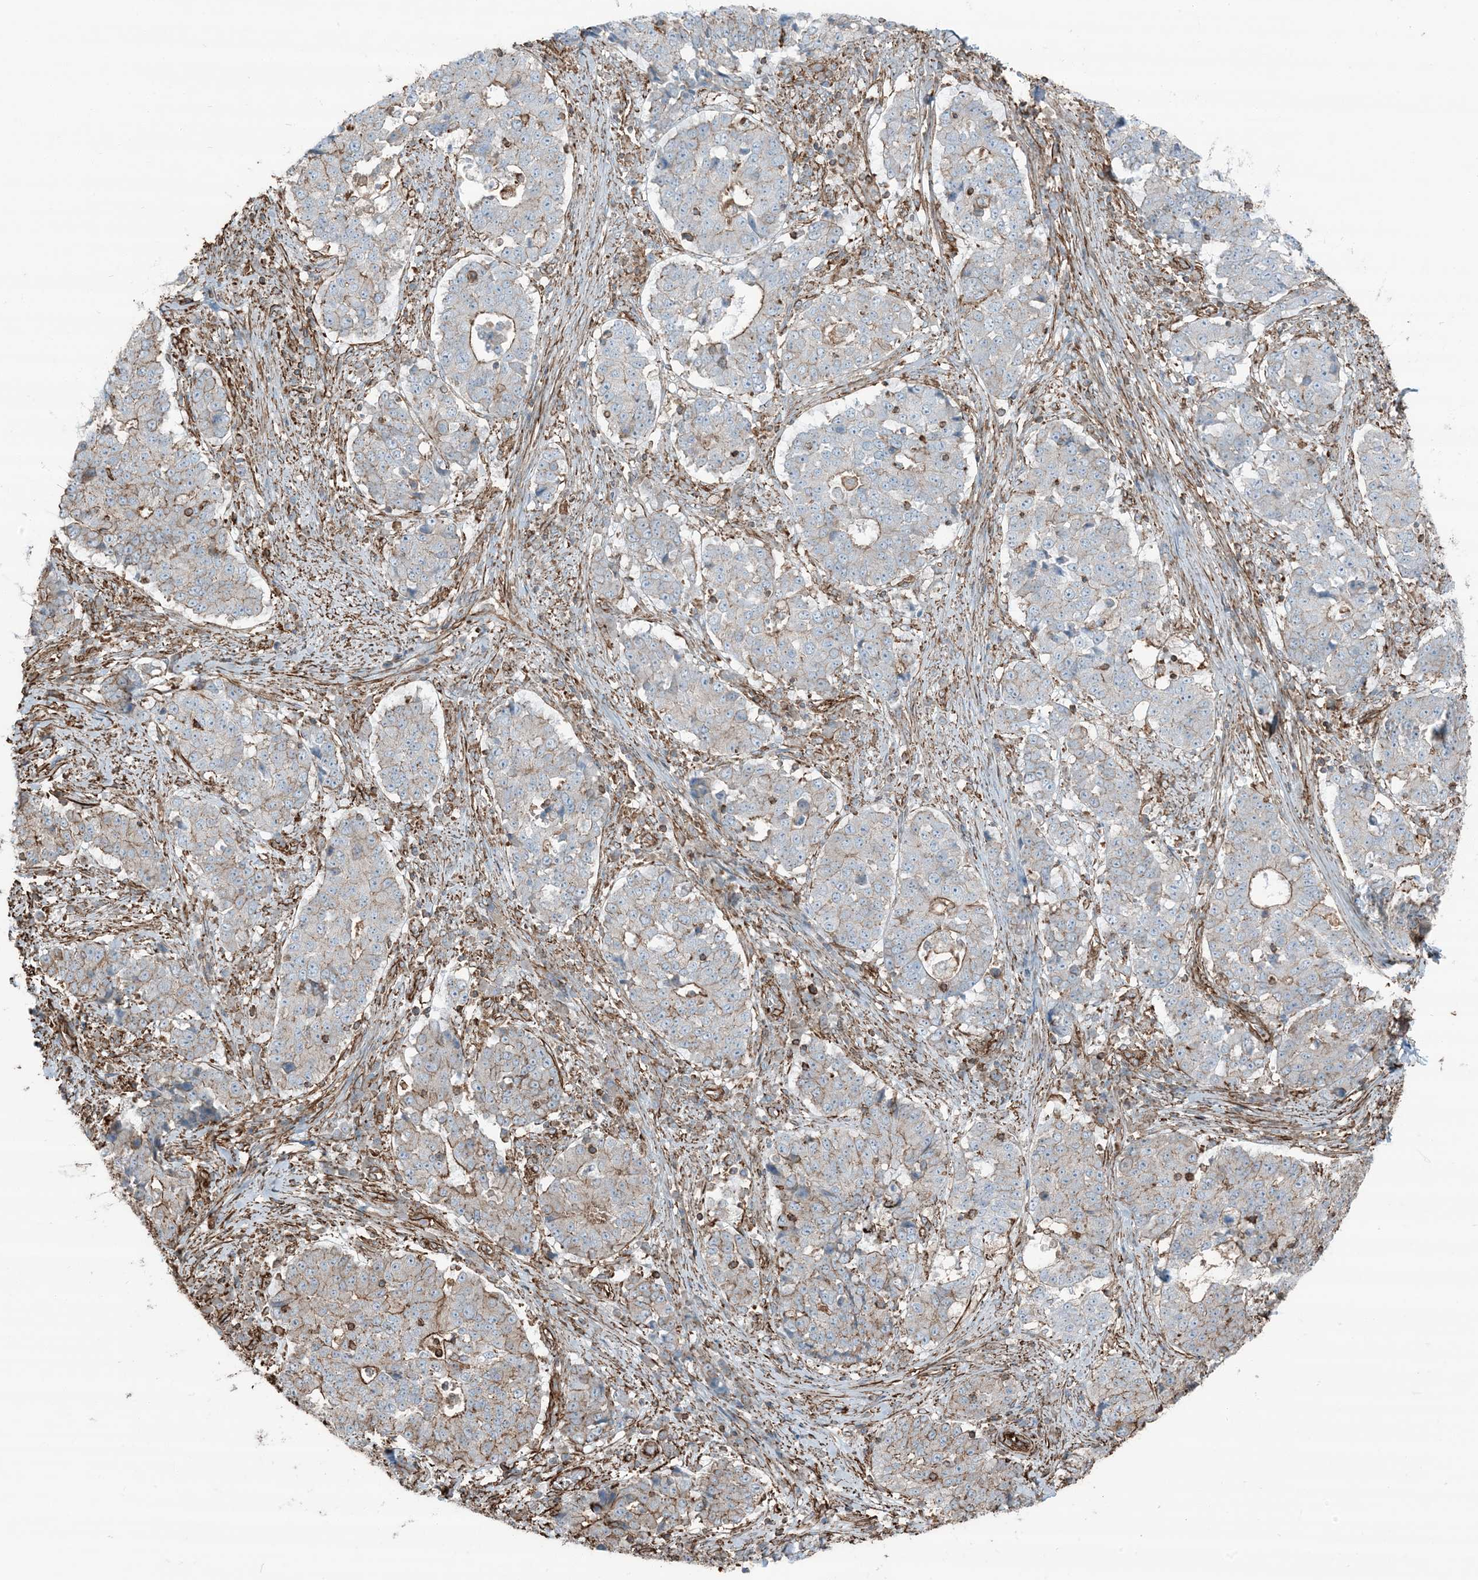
{"staining": {"intensity": "moderate", "quantity": "<25%", "location": "cytoplasmic/membranous"}, "tissue": "stomach cancer", "cell_type": "Tumor cells", "image_type": "cancer", "snomed": [{"axis": "morphology", "description": "Adenocarcinoma, NOS"}, {"axis": "topography", "description": "Stomach"}], "caption": "Moderate cytoplasmic/membranous staining is identified in about <25% of tumor cells in adenocarcinoma (stomach). (DAB IHC, brown staining for protein, blue staining for nuclei).", "gene": "APOBEC3C", "patient": {"sex": "male", "age": 59}}